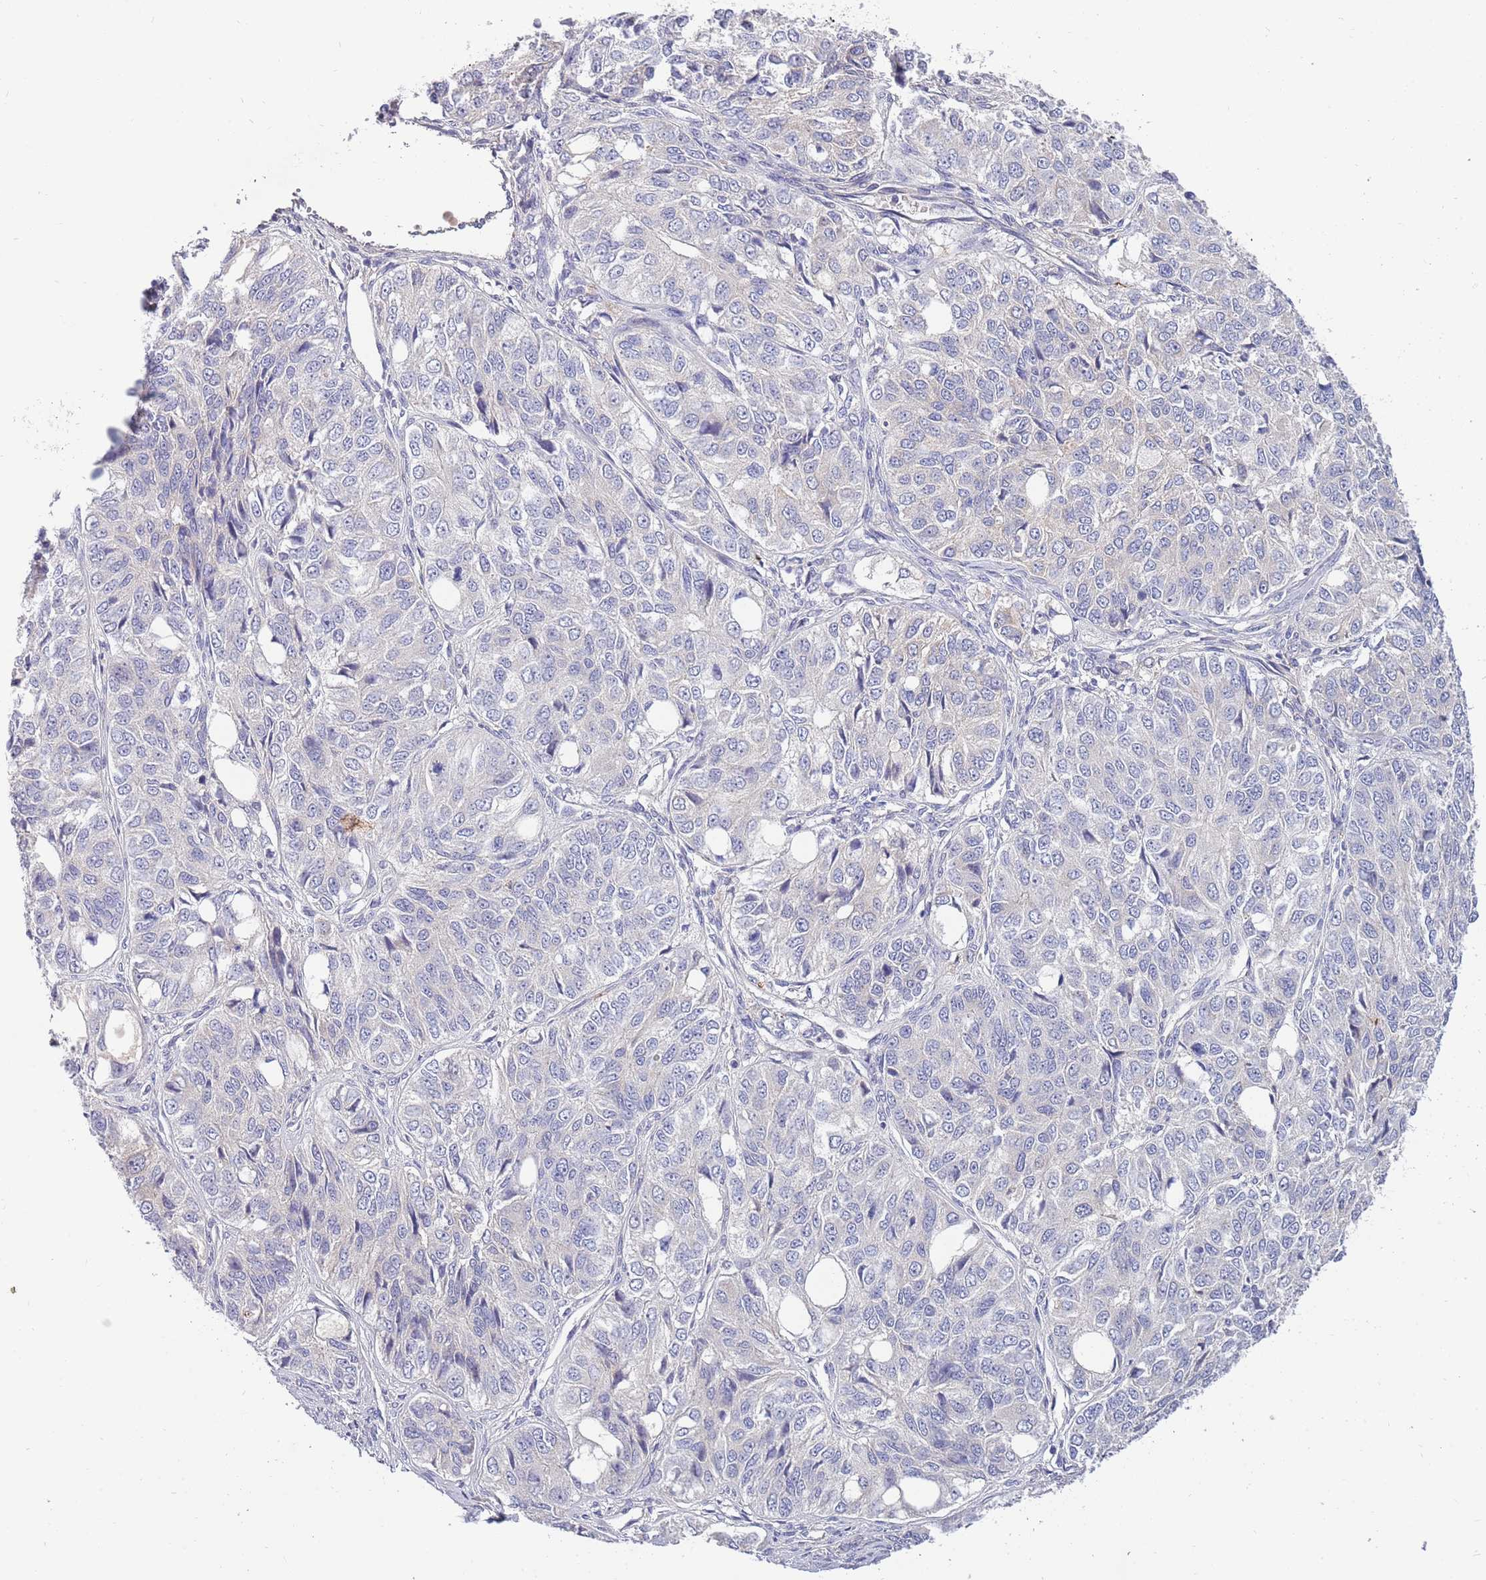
{"staining": {"intensity": "negative", "quantity": "none", "location": "none"}, "tissue": "ovarian cancer", "cell_type": "Tumor cells", "image_type": "cancer", "snomed": [{"axis": "morphology", "description": "Carcinoma, endometroid"}, {"axis": "topography", "description": "Ovary"}], "caption": "Immunohistochemical staining of ovarian endometroid carcinoma demonstrates no significant positivity in tumor cells.", "gene": "NLRP6", "patient": {"sex": "female", "age": 51}}